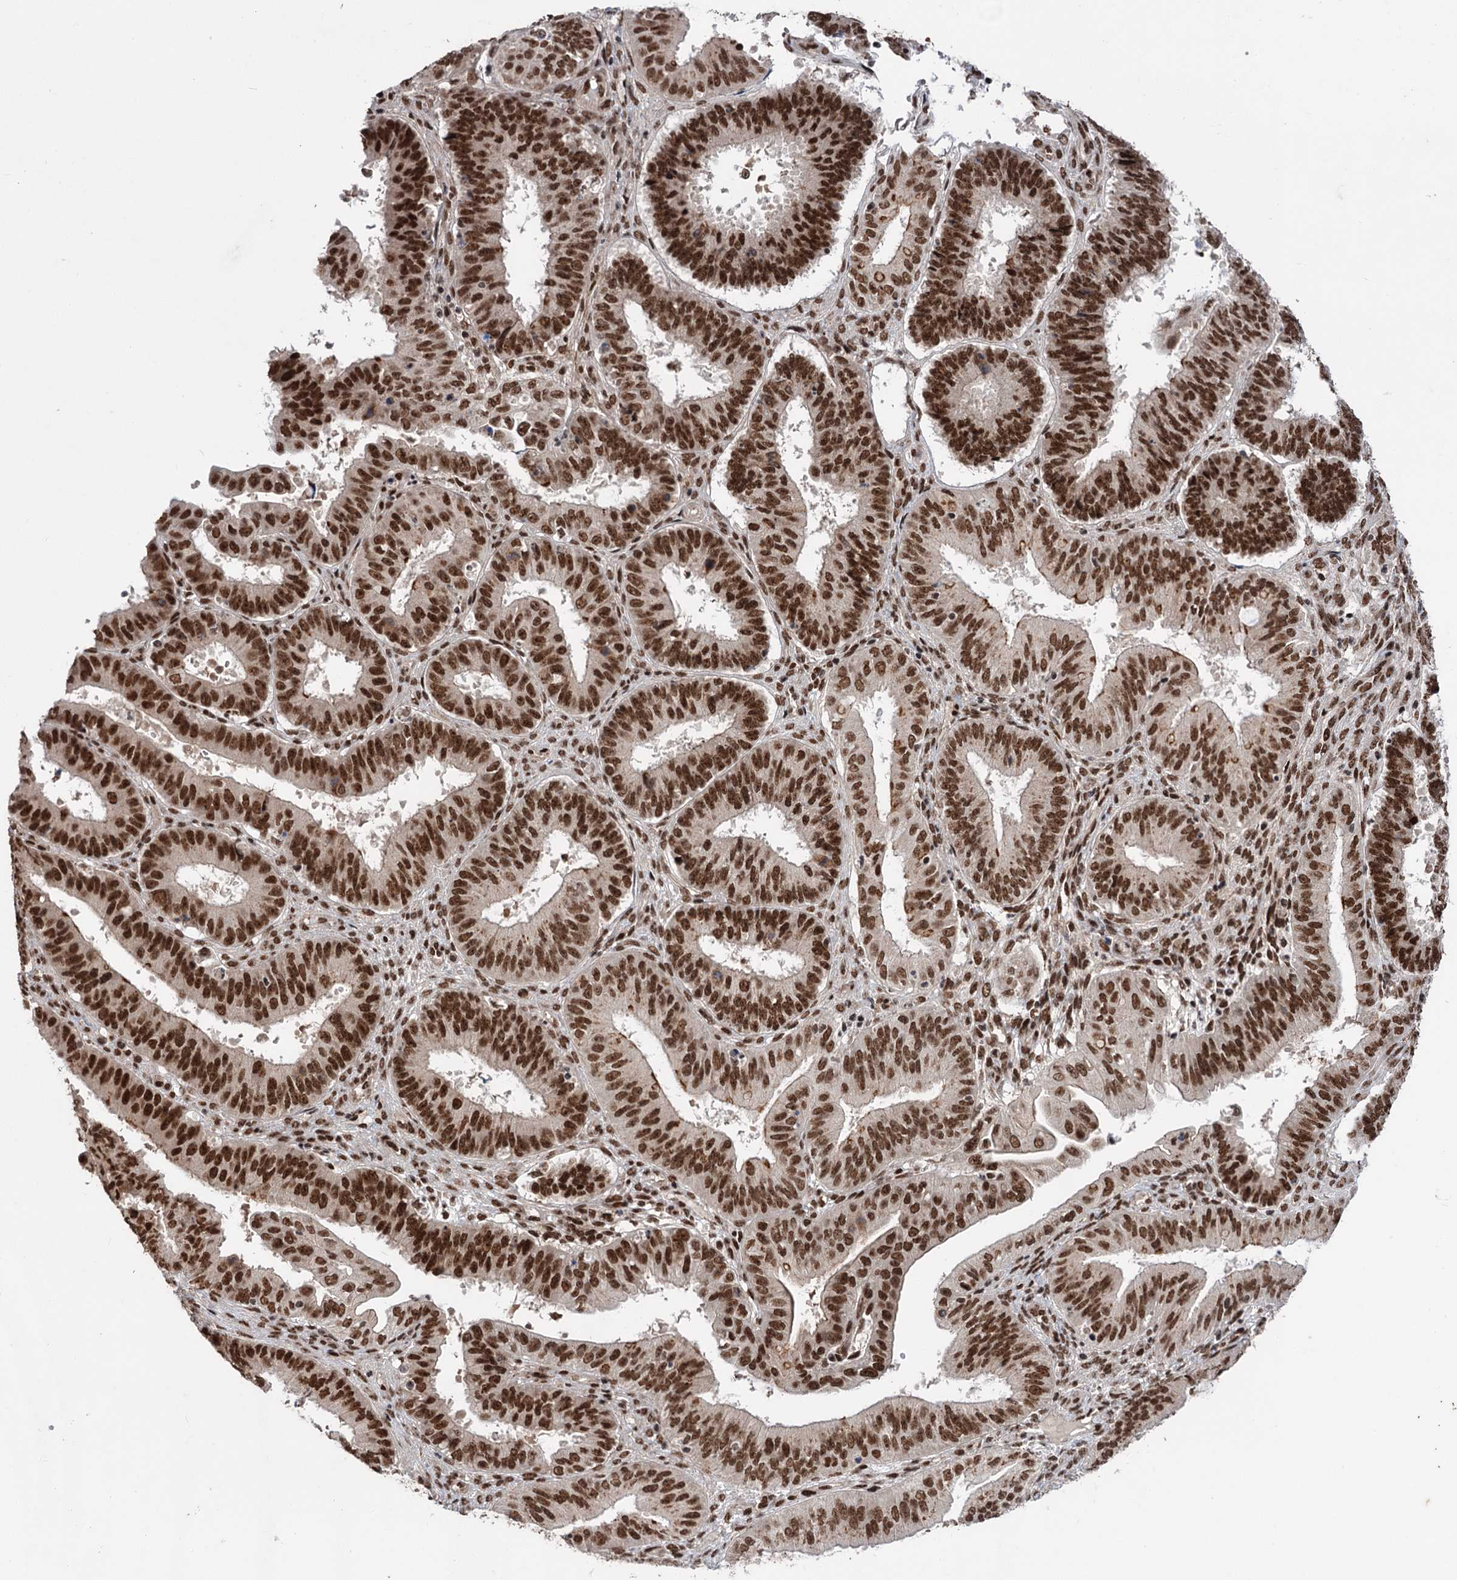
{"staining": {"intensity": "strong", "quantity": ">75%", "location": "nuclear"}, "tissue": "ovarian cancer", "cell_type": "Tumor cells", "image_type": "cancer", "snomed": [{"axis": "morphology", "description": "Carcinoma, endometroid"}, {"axis": "topography", "description": "Appendix"}, {"axis": "topography", "description": "Ovary"}], "caption": "A high amount of strong nuclear staining is seen in approximately >75% of tumor cells in ovarian endometroid carcinoma tissue.", "gene": "MAML1", "patient": {"sex": "female", "age": 42}}